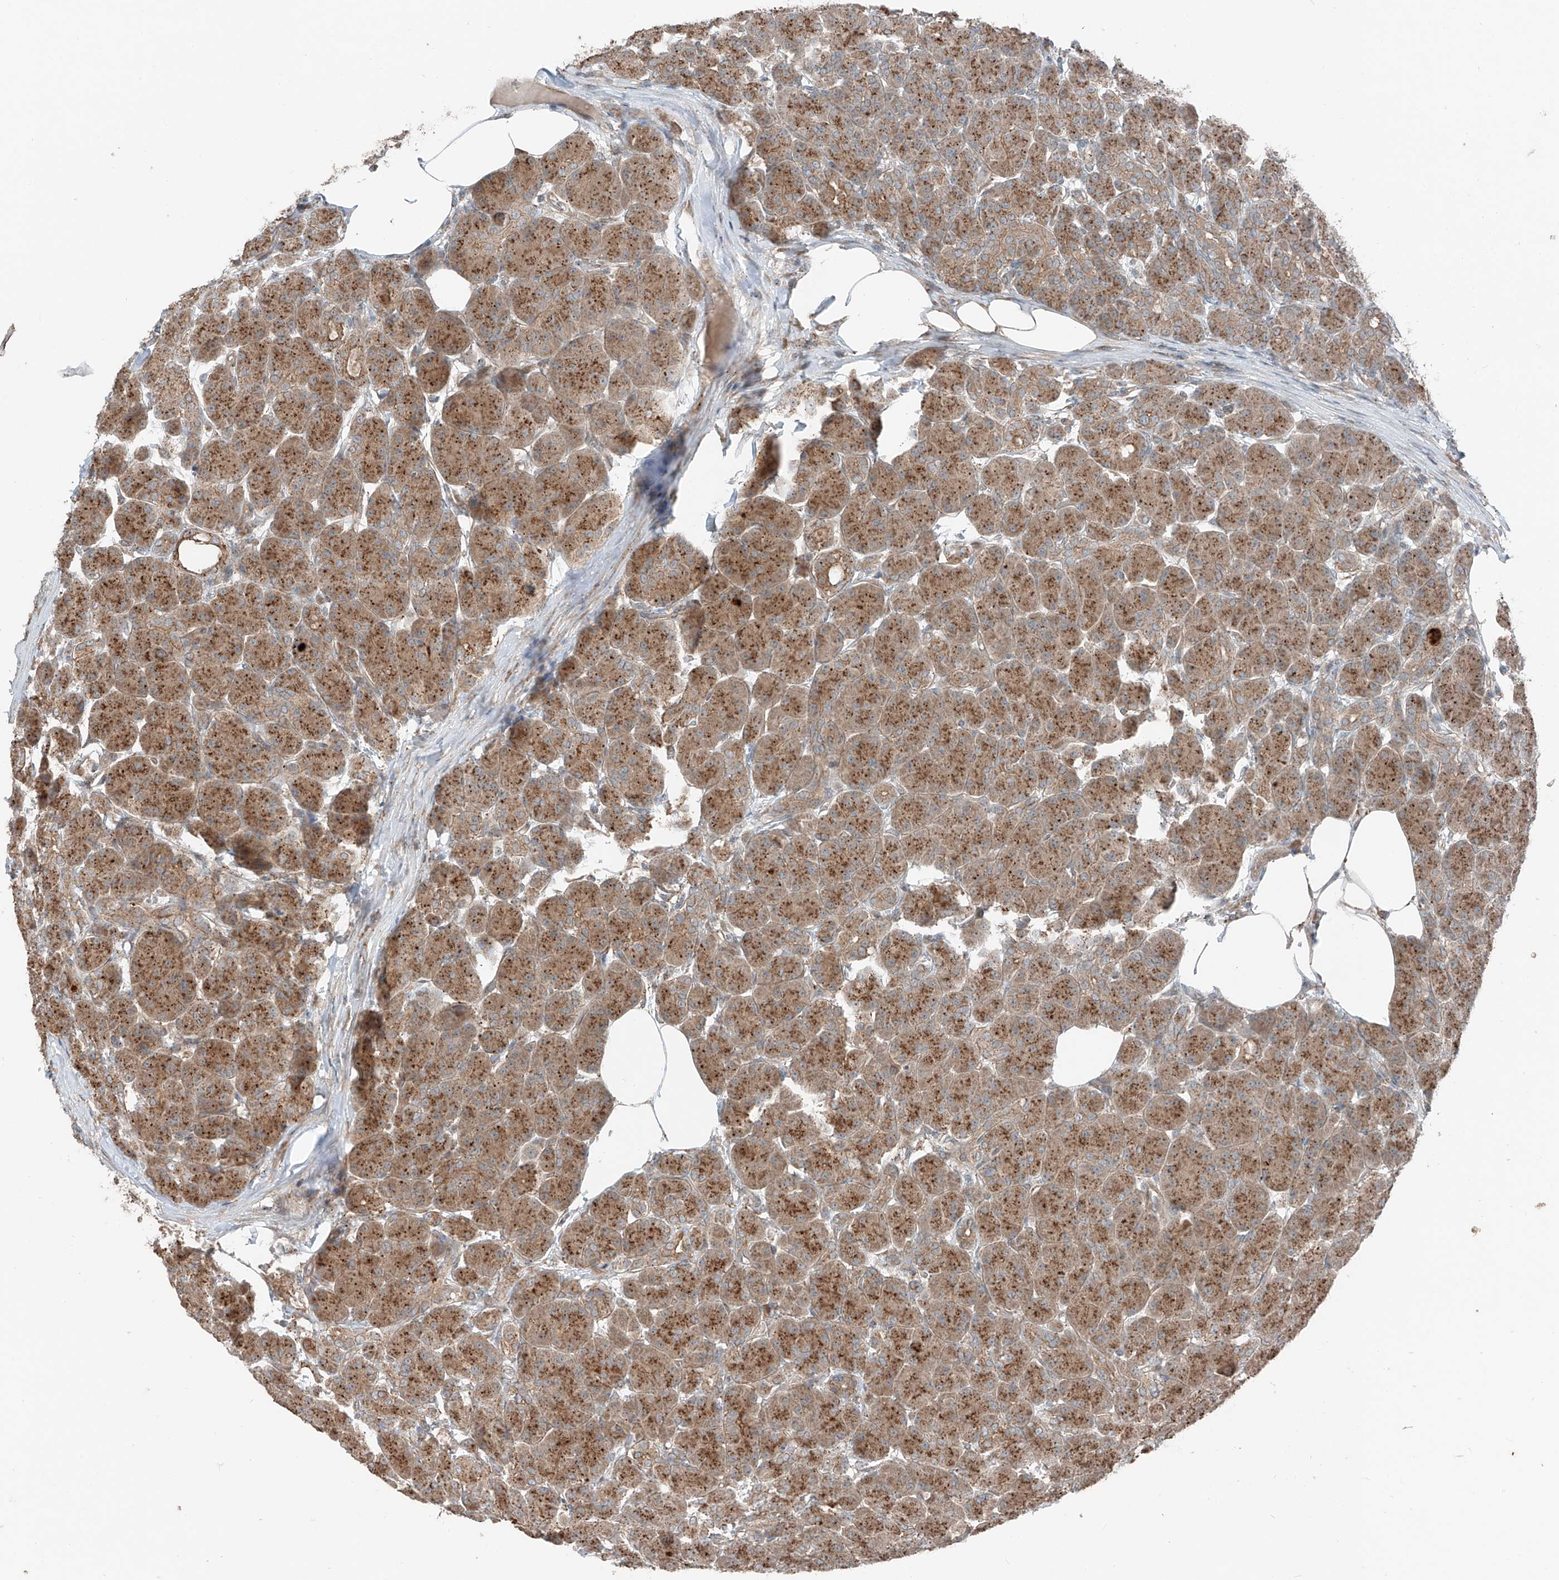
{"staining": {"intensity": "moderate", "quantity": ">75%", "location": "cytoplasmic/membranous"}, "tissue": "pancreas", "cell_type": "Exocrine glandular cells", "image_type": "normal", "snomed": [{"axis": "morphology", "description": "Normal tissue, NOS"}, {"axis": "topography", "description": "Pancreas"}], "caption": "The immunohistochemical stain highlights moderate cytoplasmic/membranous staining in exocrine glandular cells of benign pancreas.", "gene": "CEP162", "patient": {"sex": "male", "age": 63}}